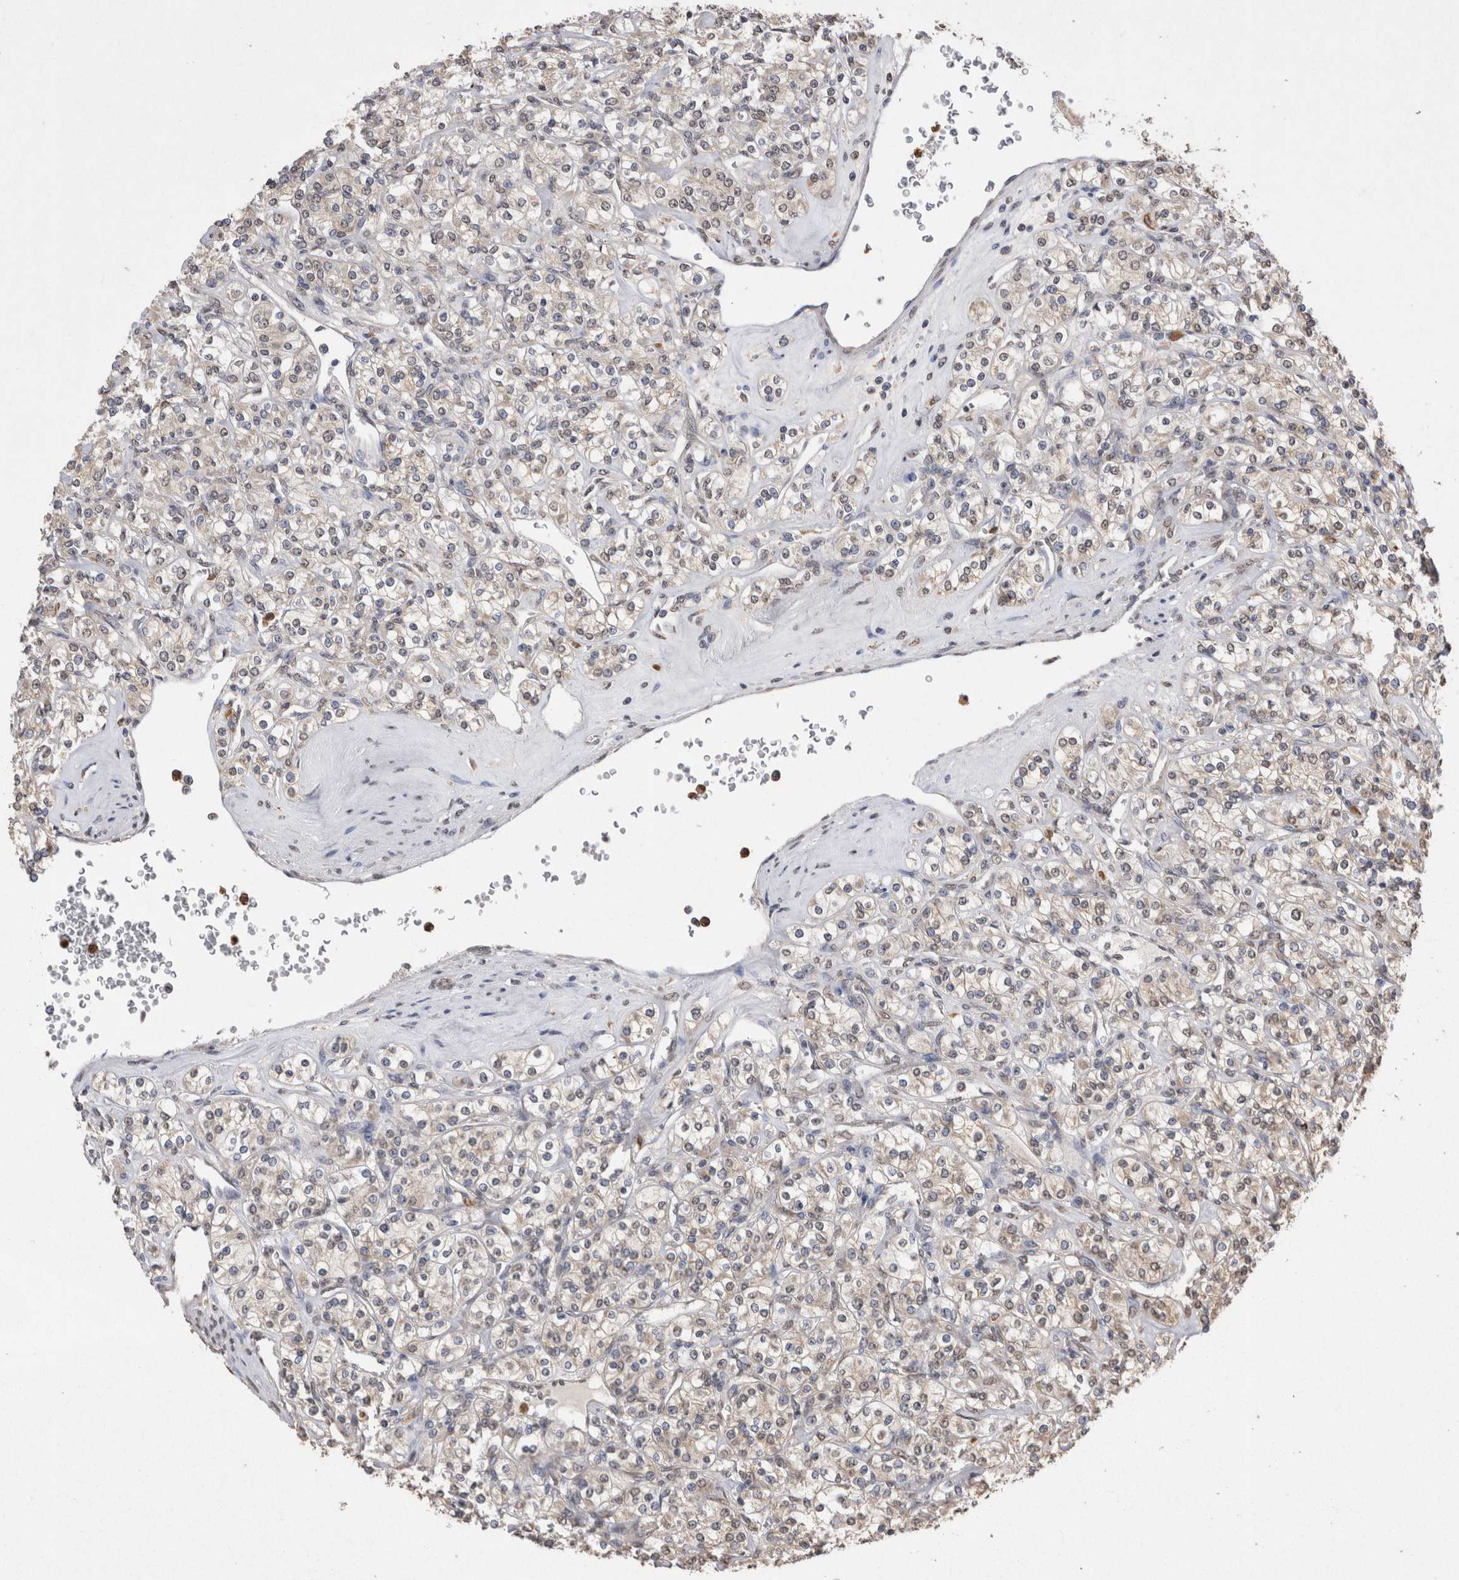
{"staining": {"intensity": "negative", "quantity": "none", "location": "none"}, "tissue": "renal cancer", "cell_type": "Tumor cells", "image_type": "cancer", "snomed": [{"axis": "morphology", "description": "Adenocarcinoma, NOS"}, {"axis": "topography", "description": "Kidney"}], "caption": "A photomicrograph of human renal cancer (adenocarcinoma) is negative for staining in tumor cells.", "gene": "GRK5", "patient": {"sex": "male", "age": 77}}